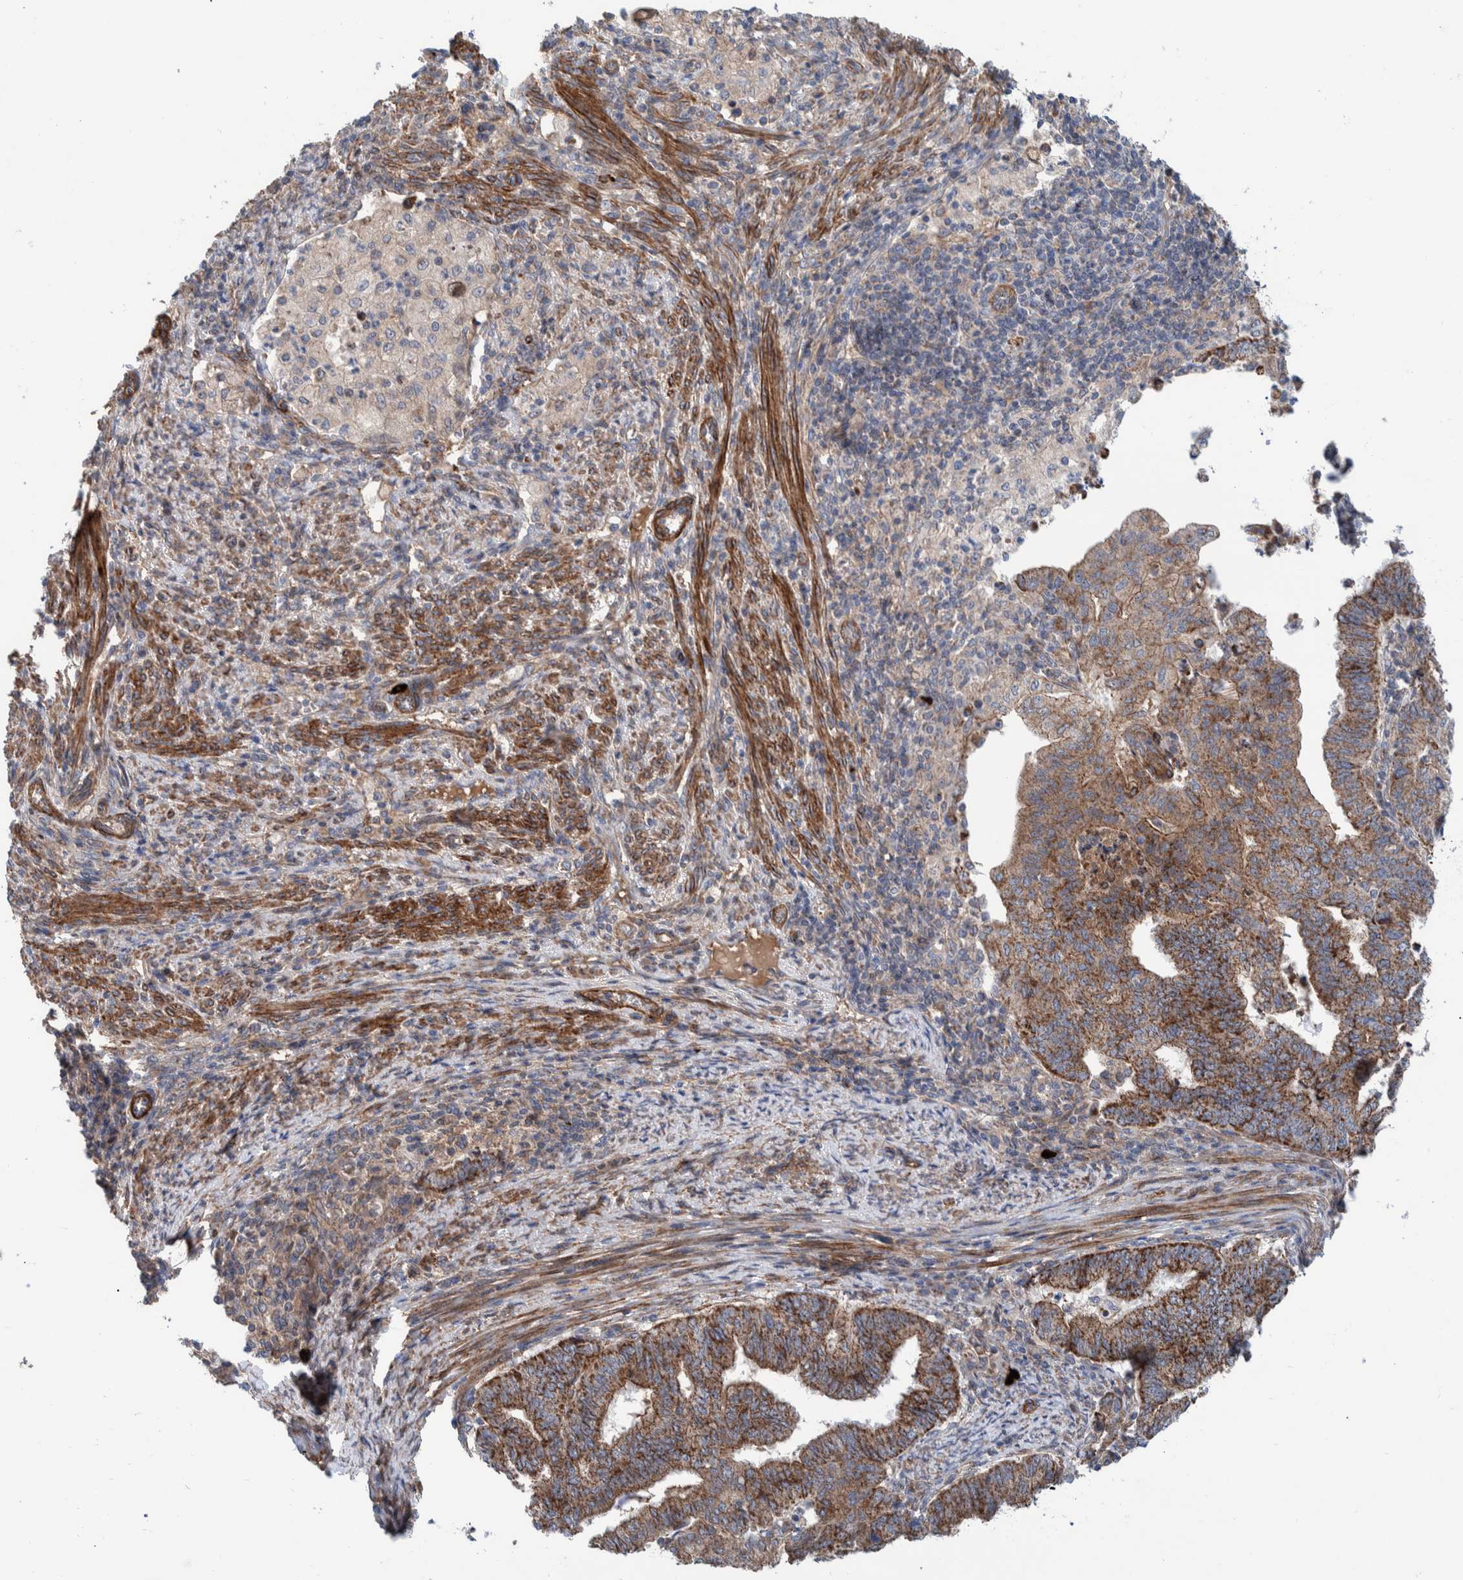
{"staining": {"intensity": "moderate", "quantity": "25%-75%", "location": "cytoplasmic/membranous"}, "tissue": "endometrial cancer", "cell_type": "Tumor cells", "image_type": "cancer", "snomed": [{"axis": "morphology", "description": "Polyp, NOS"}, {"axis": "morphology", "description": "Adenocarcinoma, NOS"}, {"axis": "morphology", "description": "Adenoma, NOS"}, {"axis": "topography", "description": "Endometrium"}], "caption": "Immunohistochemical staining of human endometrial cancer displays medium levels of moderate cytoplasmic/membranous protein positivity in approximately 25%-75% of tumor cells.", "gene": "SLC25A10", "patient": {"sex": "female", "age": 79}}